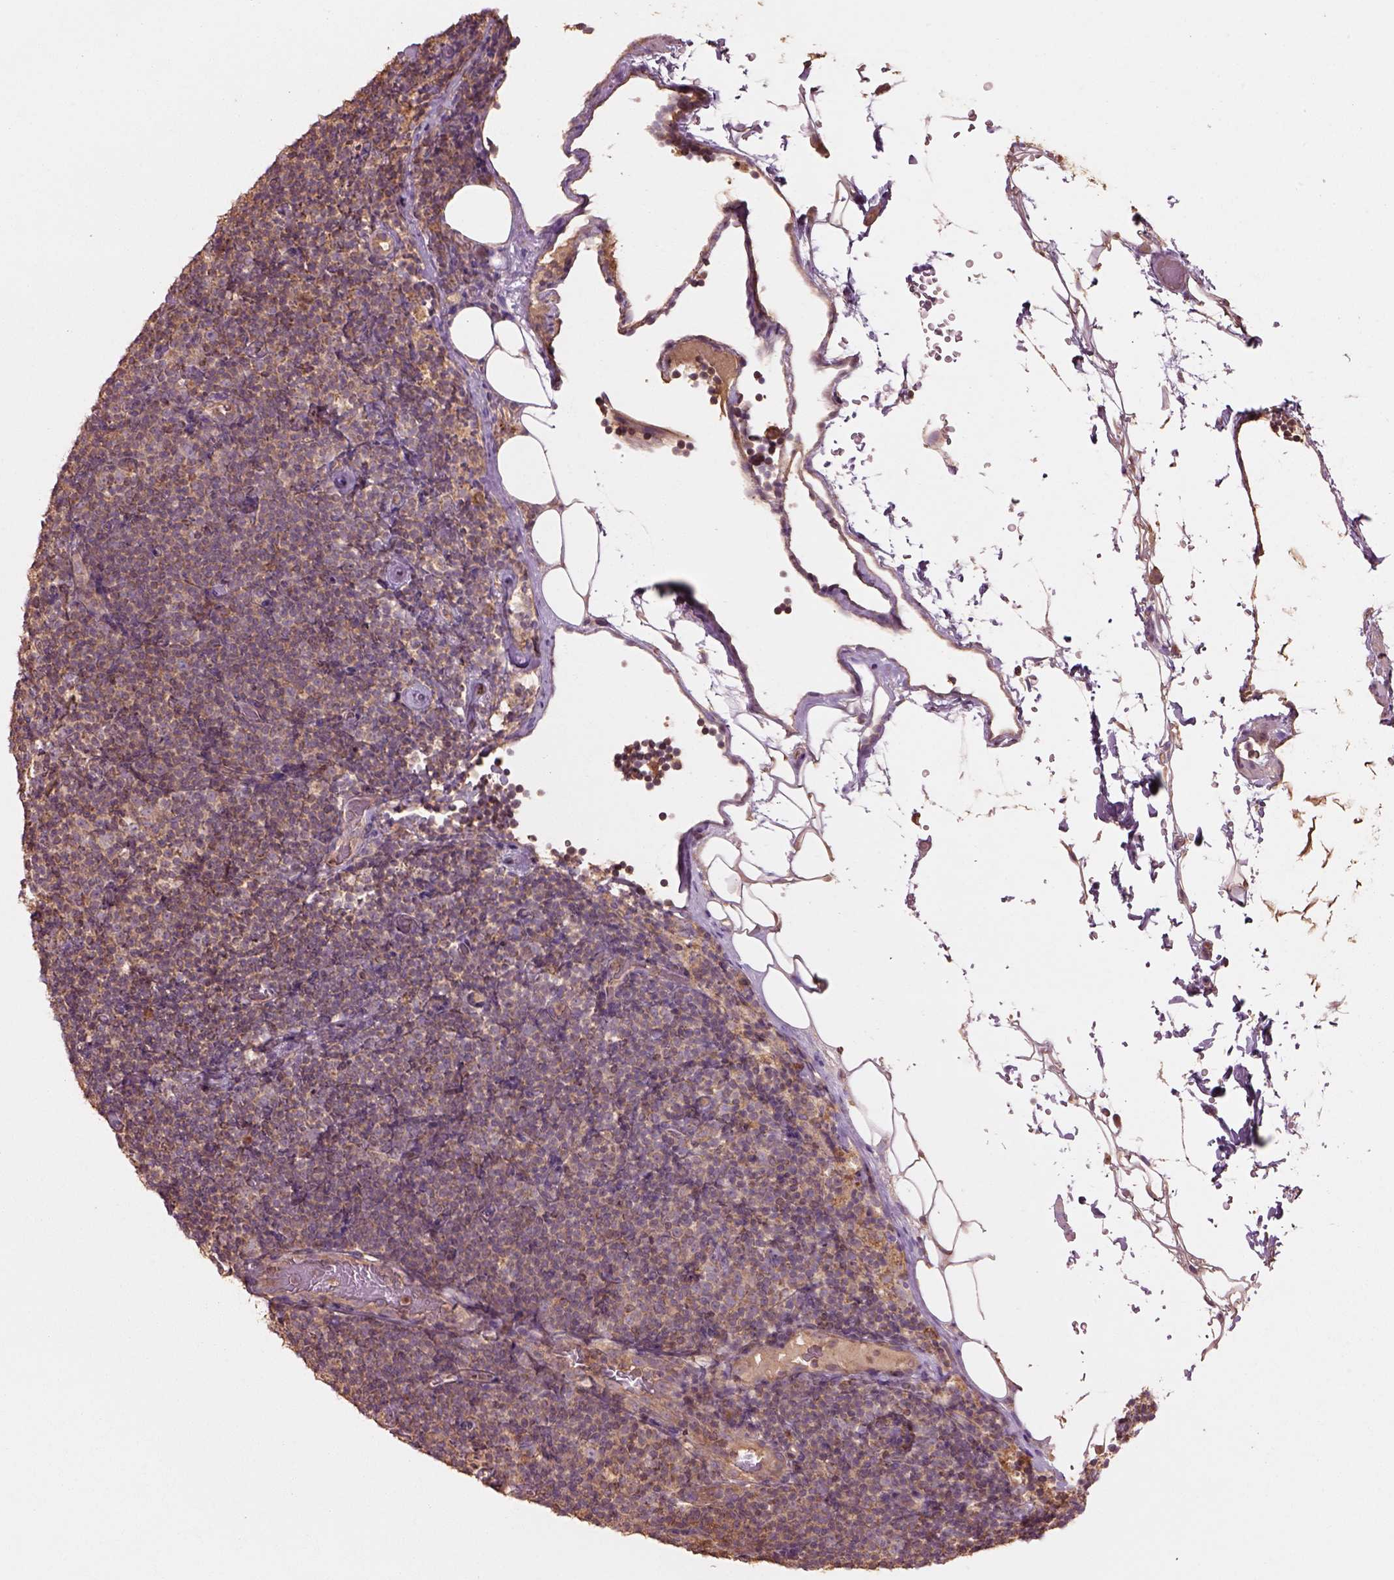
{"staining": {"intensity": "negative", "quantity": "none", "location": "none"}, "tissue": "lymphoma", "cell_type": "Tumor cells", "image_type": "cancer", "snomed": [{"axis": "morphology", "description": "Malignant lymphoma, non-Hodgkin's type, Low grade"}, {"axis": "topography", "description": "Lymph node"}], "caption": "There is no significant positivity in tumor cells of lymphoma.", "gene": "TRADD", "patient": {"sex": "male", "age": 81}}